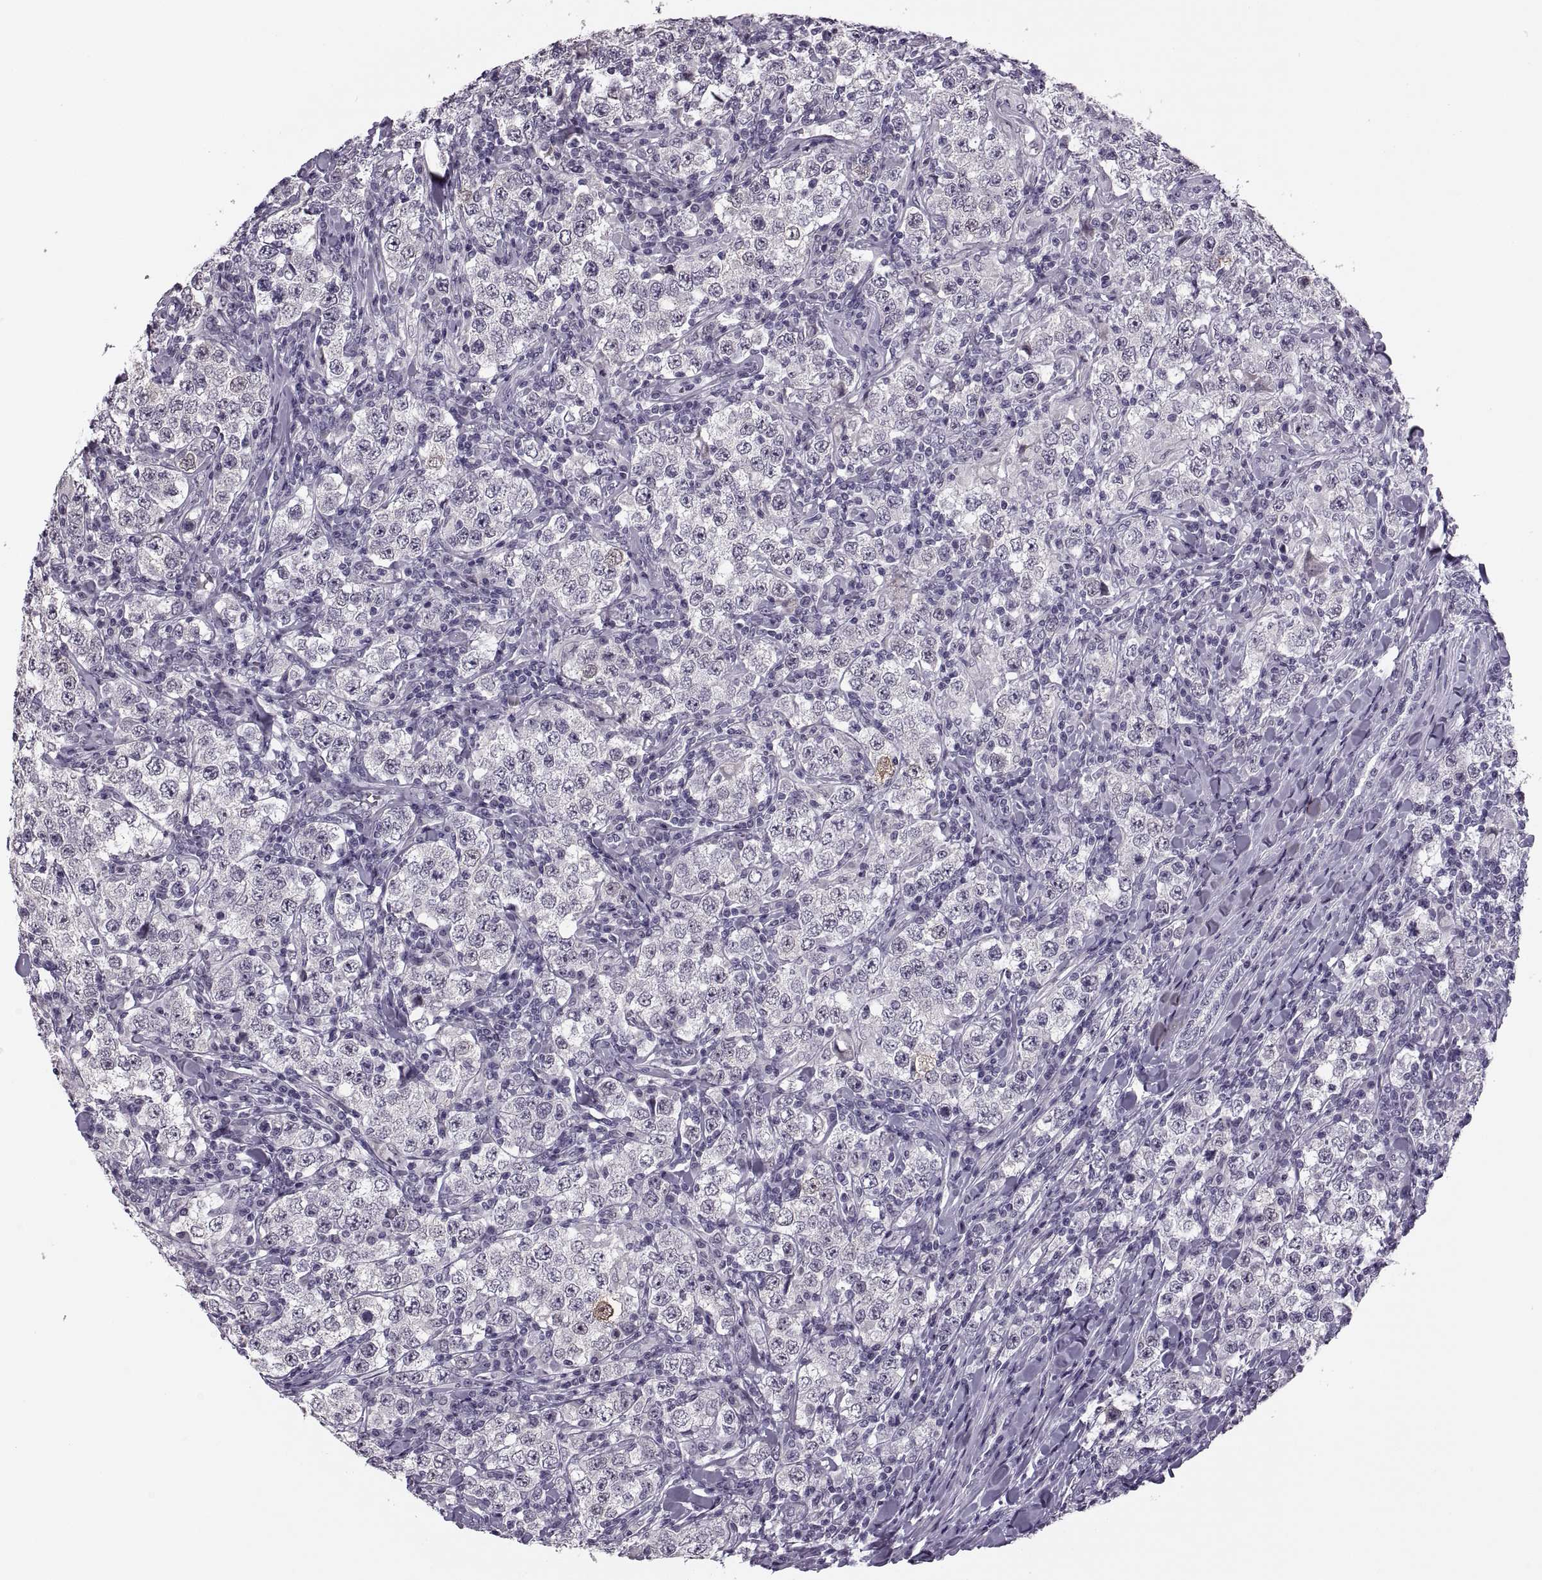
{"staining": {"intensity": "negative", "quantity": "none", "location": "none"}, "tissue": "testis cancer", "cell_type": "Tumor cells", "image_type": "cancer", "snomed": [{"axis": "morphology", "description": "Seminoma, NOS"}, {"axis": "morphology", "description": "Carcinoma, Embryonal, NOS"}, {"axis": "topography", "description": "Testis"}], "caption": "Testis cancer was stained to show a protein in brown. There is no significant expression in tumor cells. (DAB immunohistochemistry (IHC) visualized using brightfield microscopy, high magnification).", "gene": "PAGE5", "patient": {"sex": "male", "age": 41}}